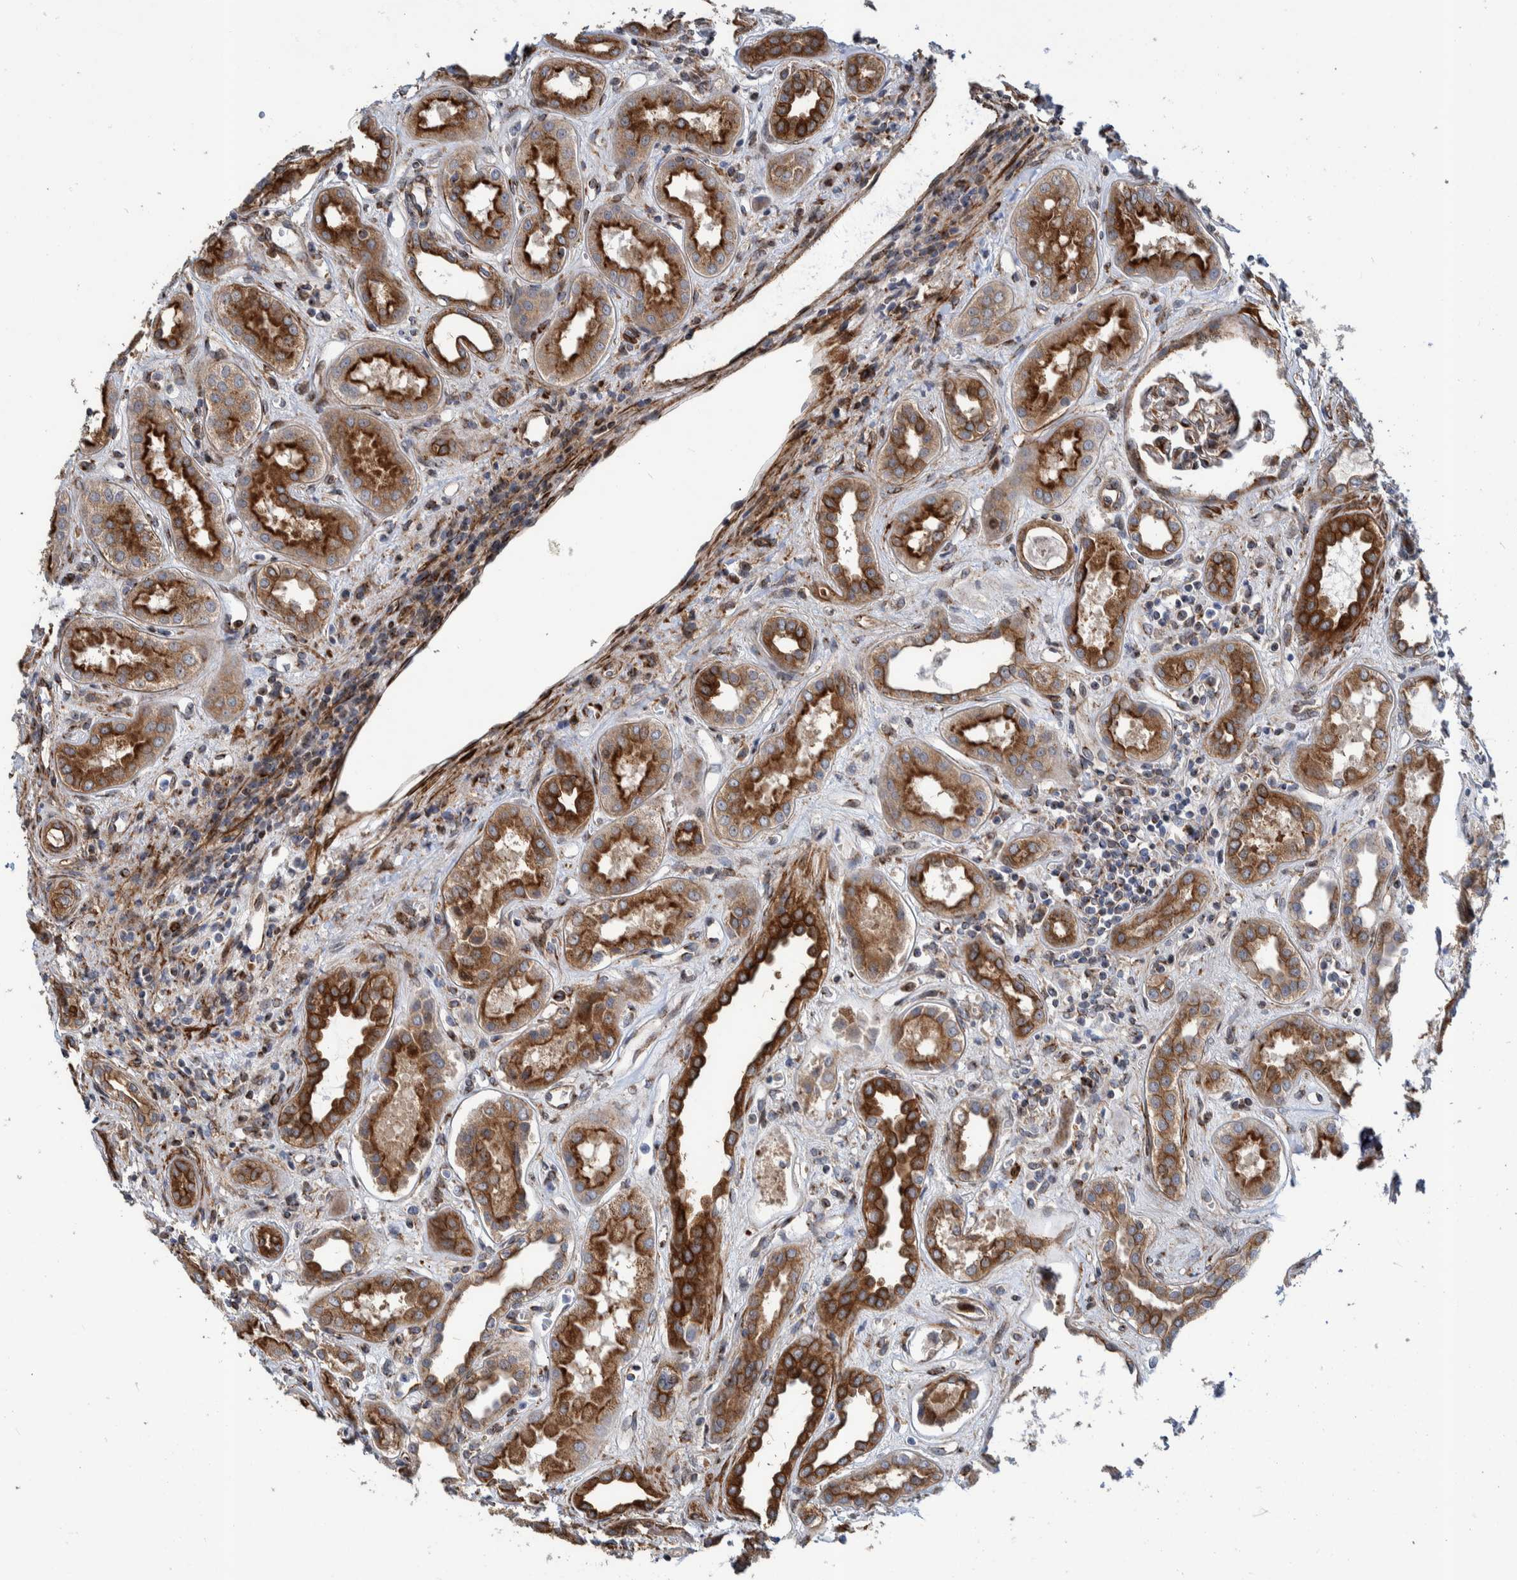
{"staining": {"intensity": "strong", "quantity": ">75%", "location": "cytoplasmic/membranous"}, "tissue": "kidney", "cell_type": "Cells in glomeruli", "image_type": "normal", "snomed": [{"axis": "morphology", "description": "Normal tissue, NOS"}, {"axis": "topography", "description": "Kidney"}], "caption": "IHC (DAB) staining of benign human kidney reveals strong cytoplasmic/membranous protein expression in about >75% of cells in glomeruli.", "gene": "CCDC57", "patient": {"sex": "male", "age": 59}}